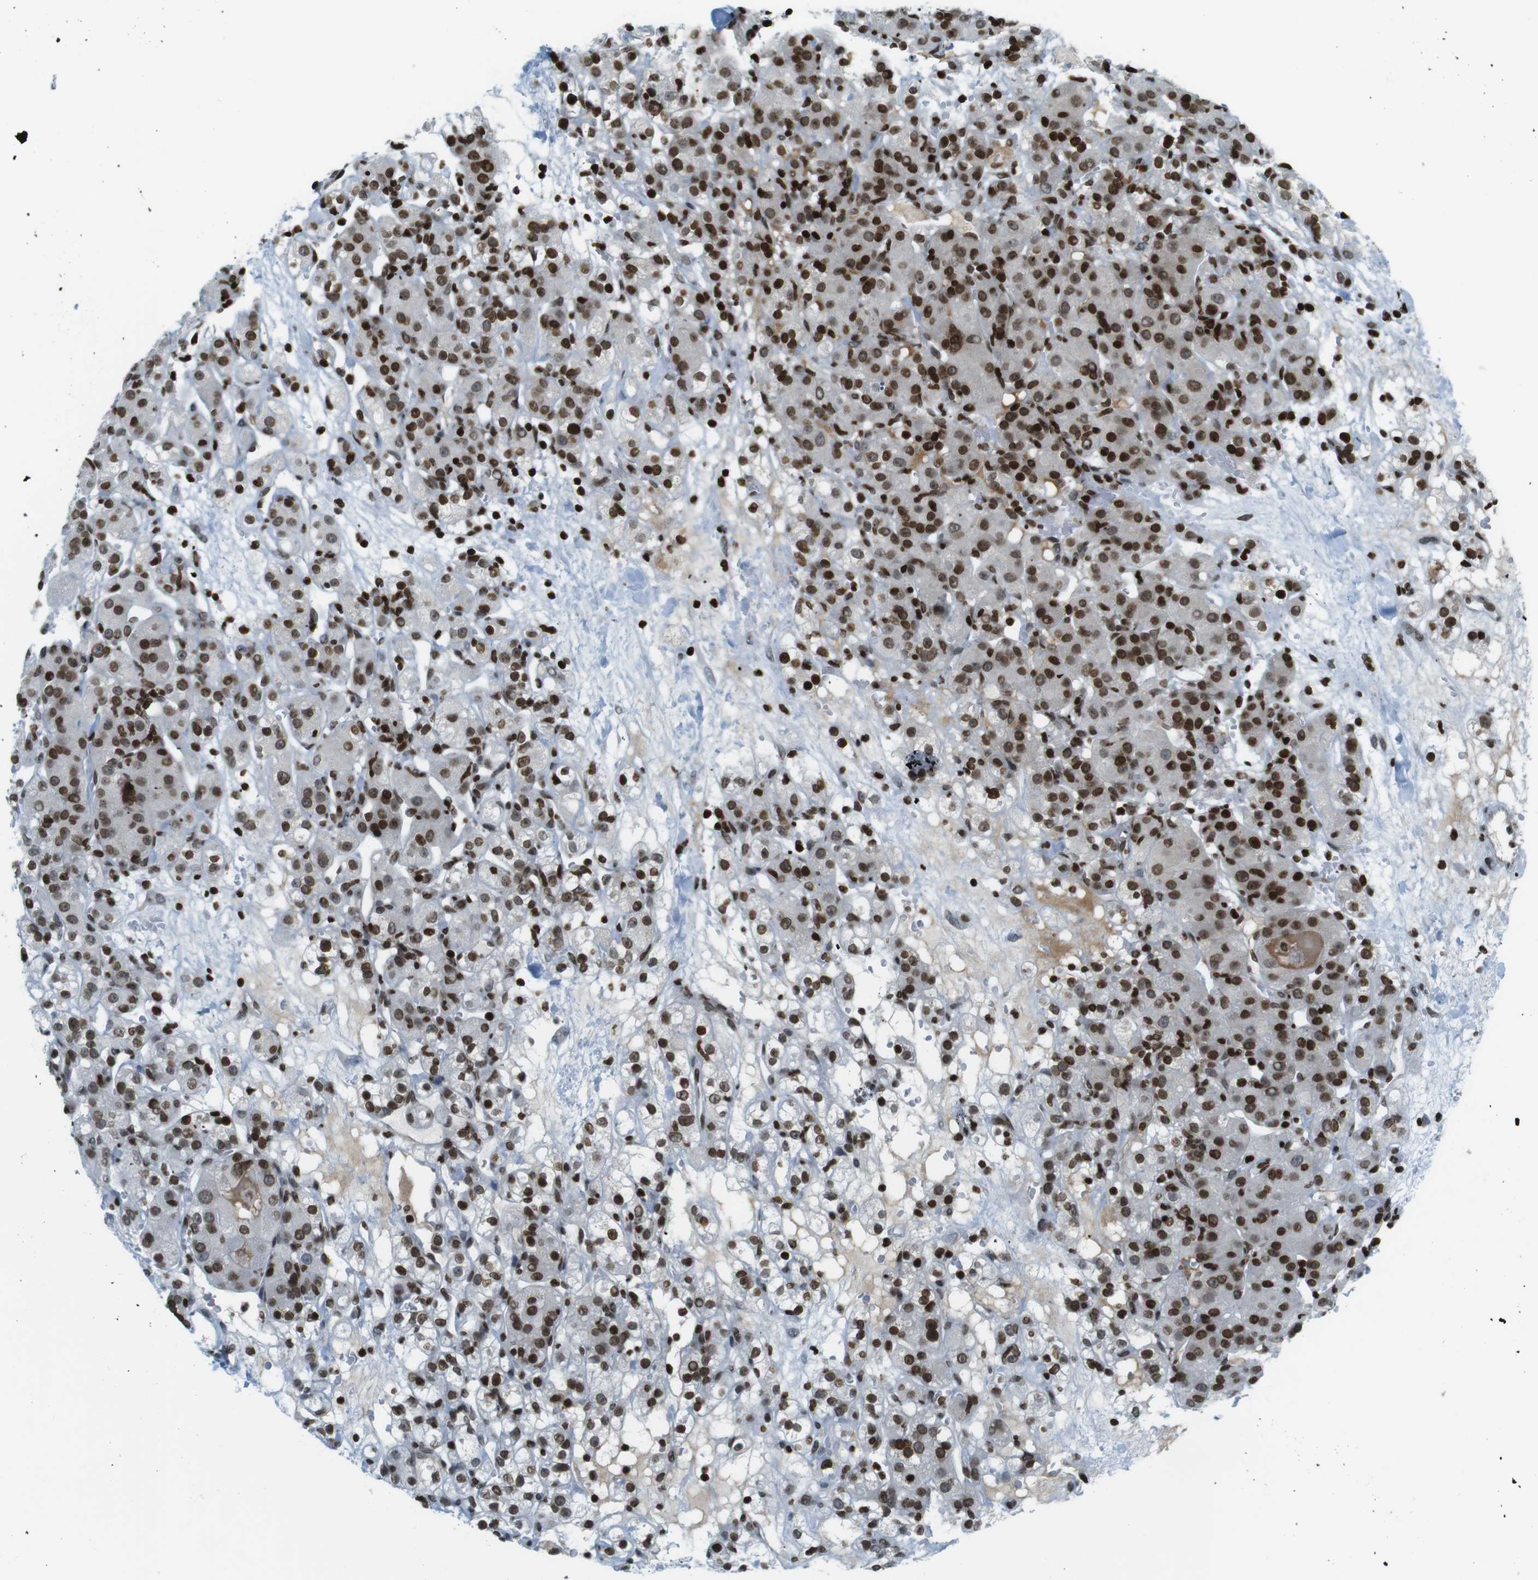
{"staining": {"intensity": "strong", "quantity": ">75%", "location": "nuclear"}, "tissue": "renal cancer", "cell_type": "Tumor cells", "image_type": "cancer", "snomed": [{"axis": "morphology", "description": "Normal tissue, NOS"}, {"axis": "morphology", "description": "Adenocarcinoma, NOS"}, {"axis": "topography", "description": "Kidney"}], "caption": "A high-resolution histopathology image shows immunohistochemistry staining of adenocarcinoma (renal), which reveals strong nuclear expression in about >75% of tumor cells. The protein is shown in brown color, while the nuclei are stained blue.", "gene": "H2AC8", "patient": {"sex": "male", "age": 61}}